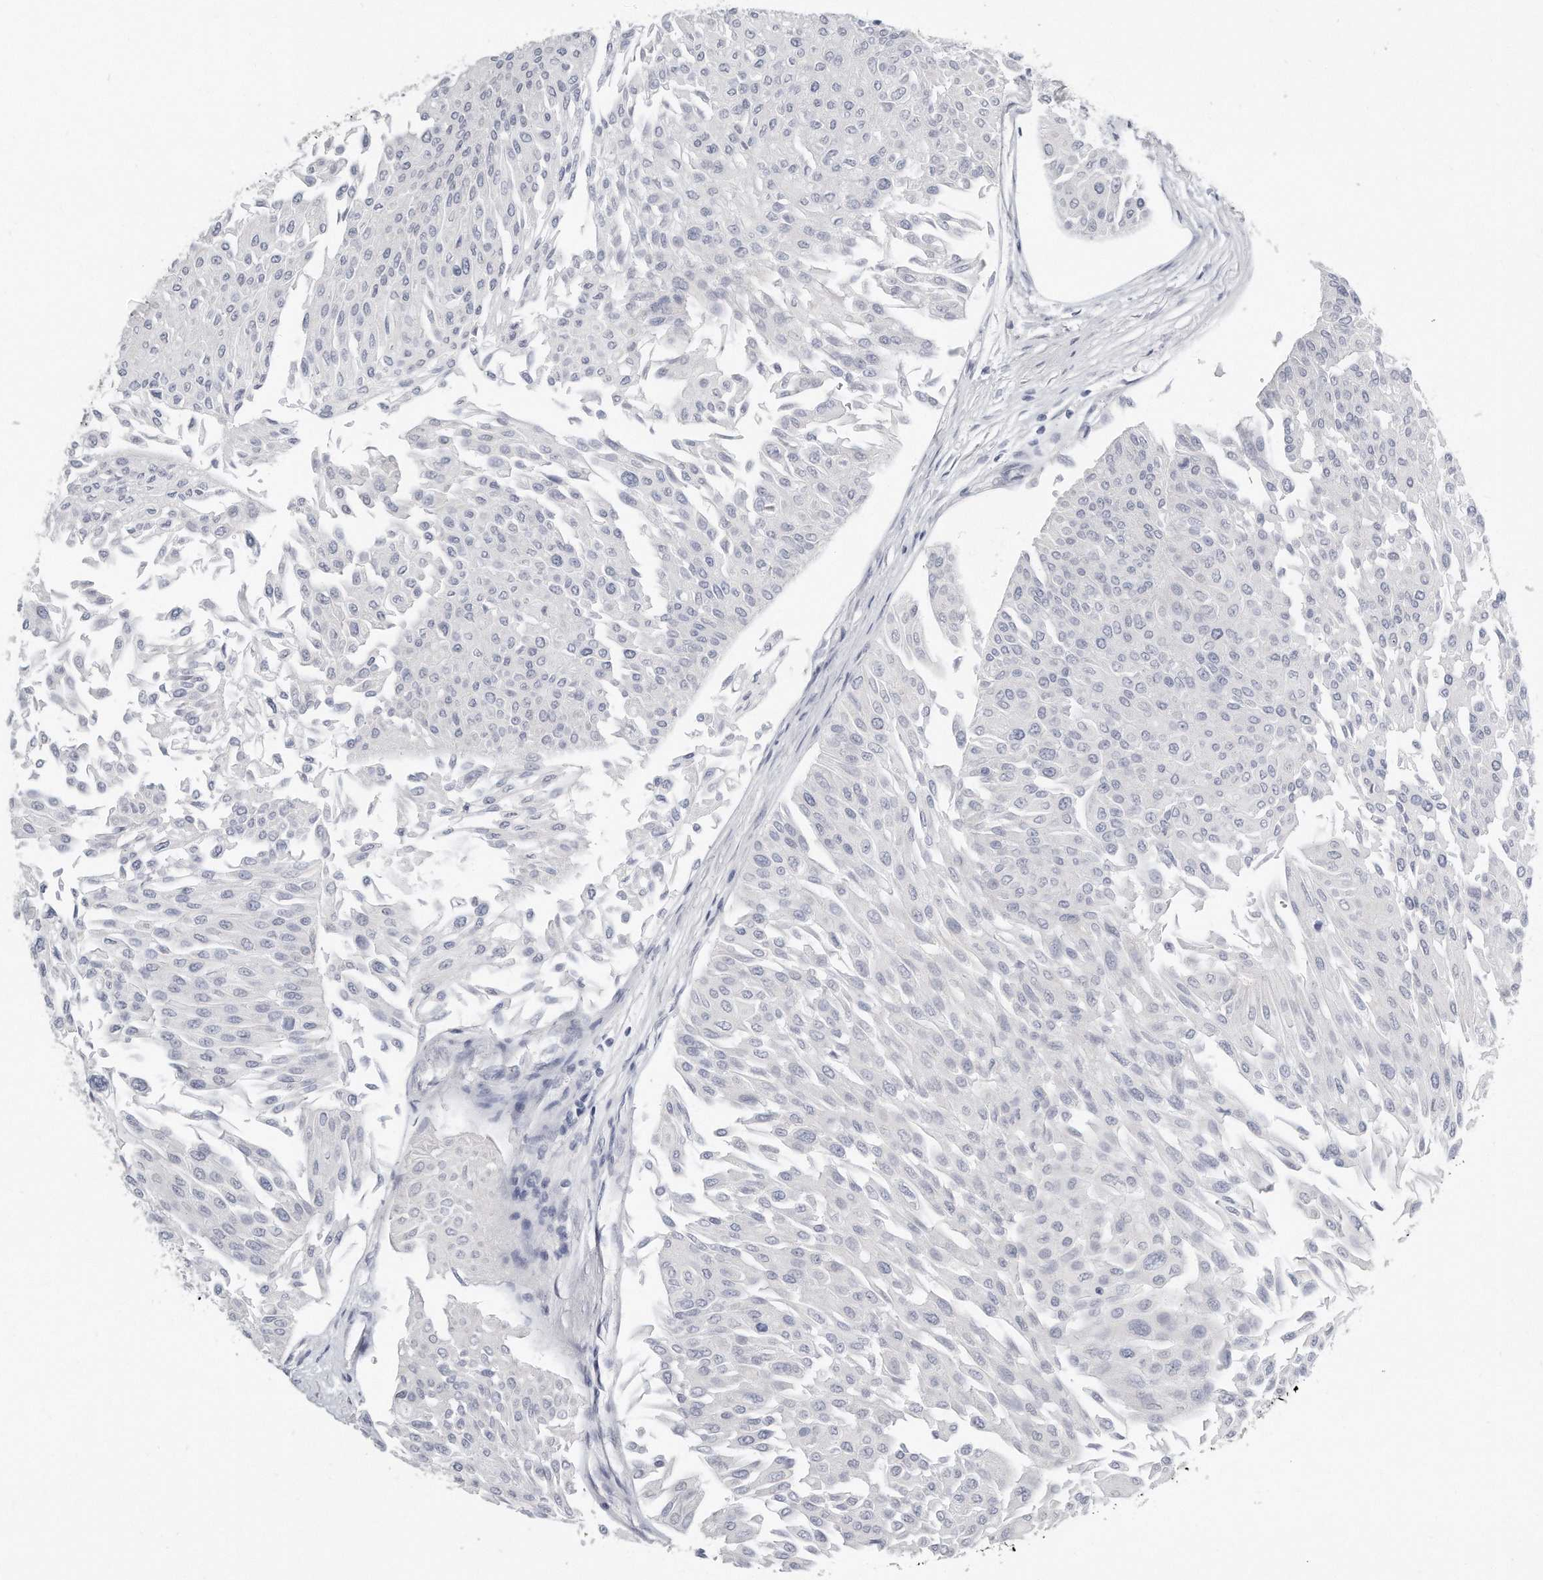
{"staining": {"intensity": "negative", "quantity": "none", "location": "none"}, "tissue": "urothelial cancer", "cell_type": "Tumor cells", "image_type": "cancer", "snomed": [{"axis": "morphology", "description": "Urothelial carcinoma, Low grade"}, {"axis": "topography", "description": "Urinary bladder"}], "caption": "Immunohistochemistry histopathology image of urothelial cancer stained for a protein (brown), which reveals no staining in tumor cells.", "gene": "CTBP2", "patient": {"sex": "male", "age": 67}}